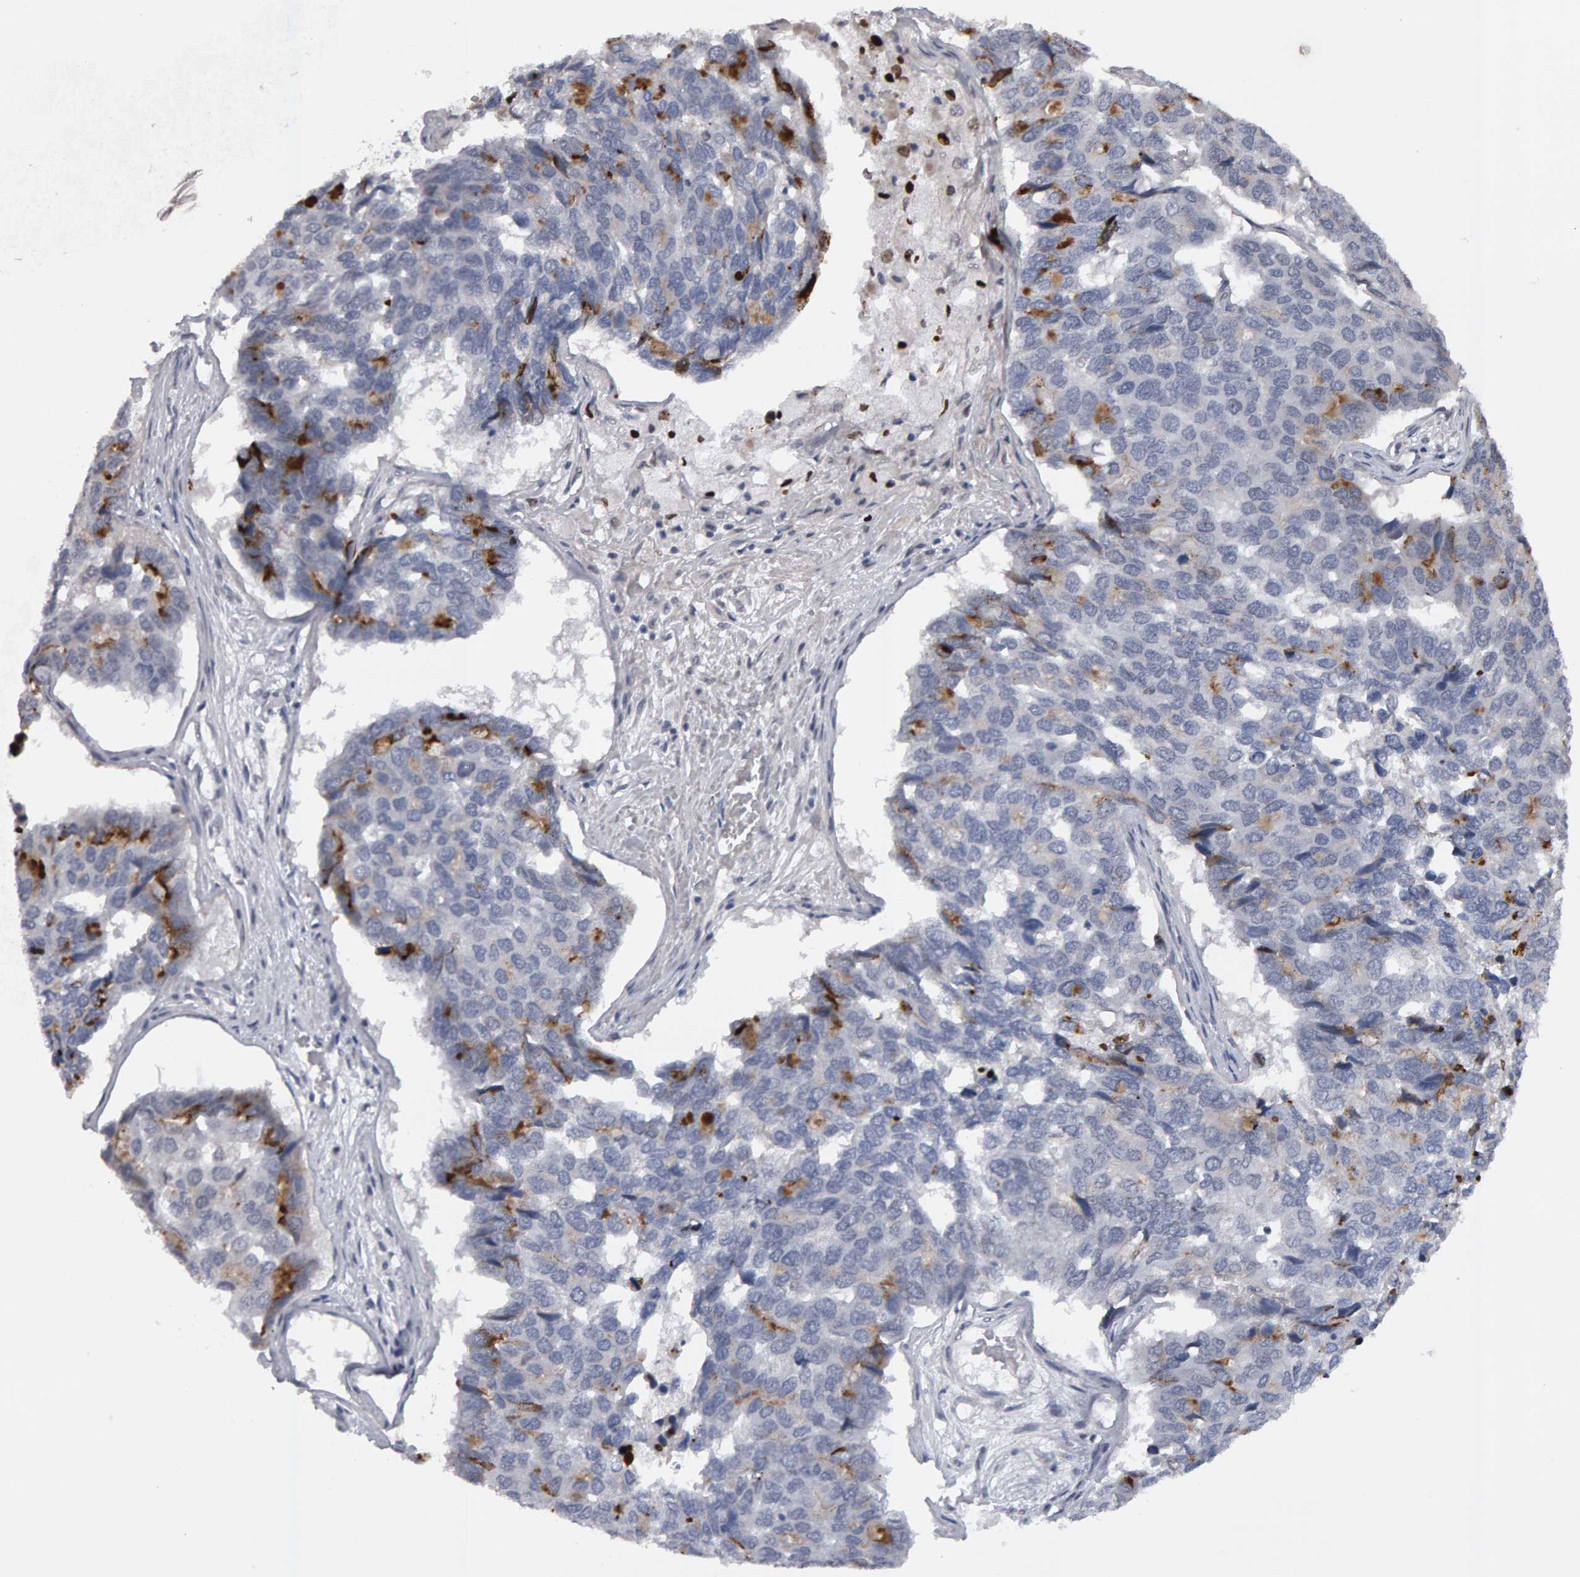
{"staining": {"intensity": "strong", "quantity": "<25%", "location": "cytoplasmic/membranous"}, "tissue": "pancreatic cancer", "cell_type": "Tumor cells", "image_type": "cancer", "snomed": [{"axis": "morphology", "description": "Adenocarcinoma, NOS"}, {"axis": "topography", "description": "Pancreas"}], "caption": "Strong cytoplasmic/membranous staining is seen in about <25% of tumor cells in pancreatic cancer.", "gene": "IPO8", "patient": {"sex": "male", "age": 50}}